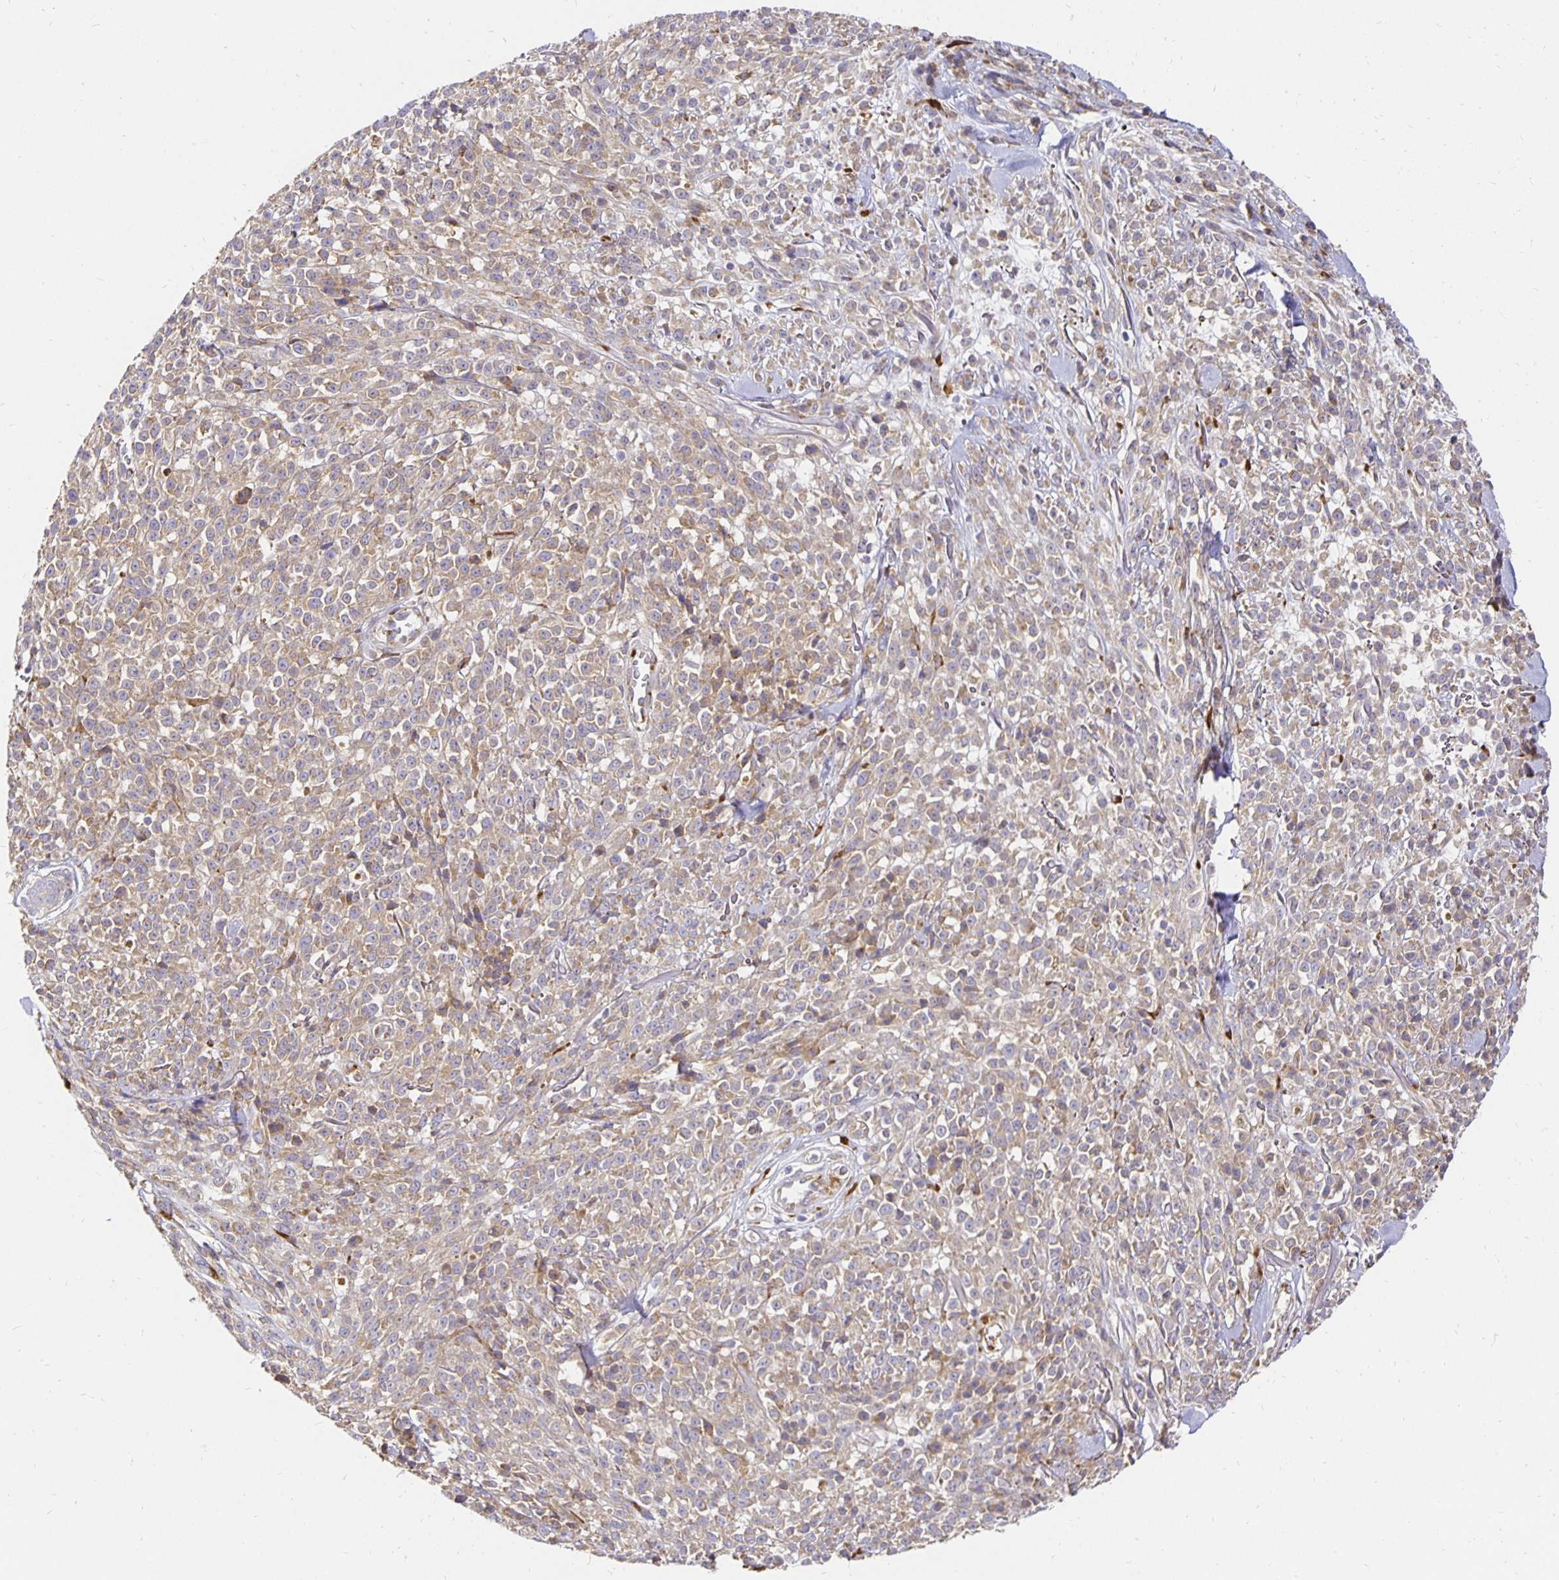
{"staining": {"intensity": "weak", "quantity": ">75%", "location": "cytoplasmic/membranous"}, "tissue": "melanoma", "cell_type": "Tumor cells", "image_type": "cancer", "snomed": [{"axis": "morphology", "description": "Malignant melanoma, NOS"}, {"axis": "topography", "description": "Skin"}, {"axis": "topography", "description": "Skin of trunk"}], "caption": "Human melanoma stained with a brown dye demonstrates weak cytoplasmic/membranous positive staining in approximately >75% of tumor cells.", "gene": "PLOD1", "patient": {"sex": "male", "age": 74}}